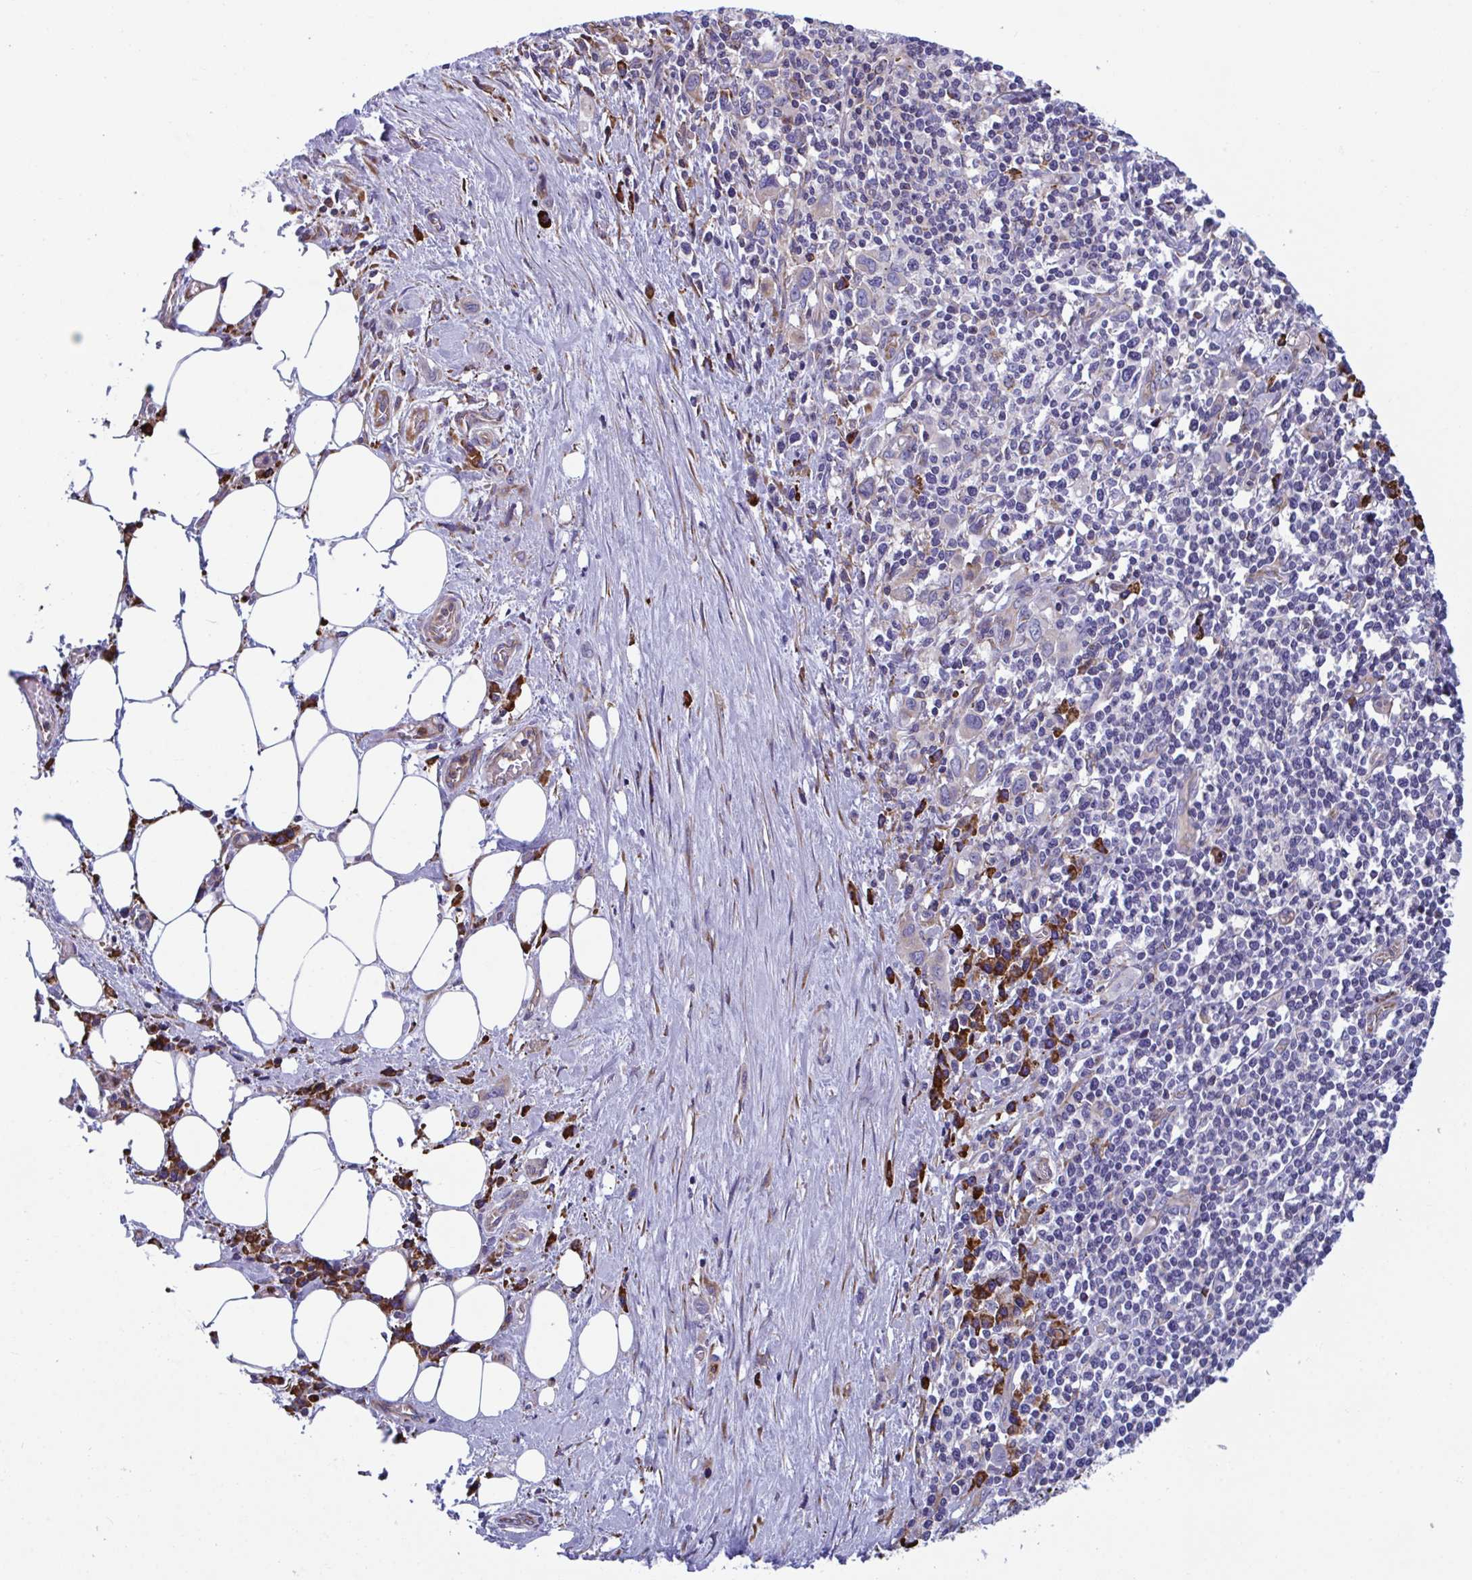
{"staining": {"intensity": "negative", "quantity": "none", "location": "none"}, "tissue": "stomach cancer", "cell_type": "Tumor cells", "image_type": "cancer", "snomed": [{"axis": "morphology", "description": "Adenocarcinoma, NOS"}, {"axis": "topography", "description": "Stomach, upper"}], "caption": "Protein analysis of stomach adenocarcinoma displays no significant expression in tumor cells.", "gene": "PEAK3", "patient": {"sex": "male", "age": 75}}